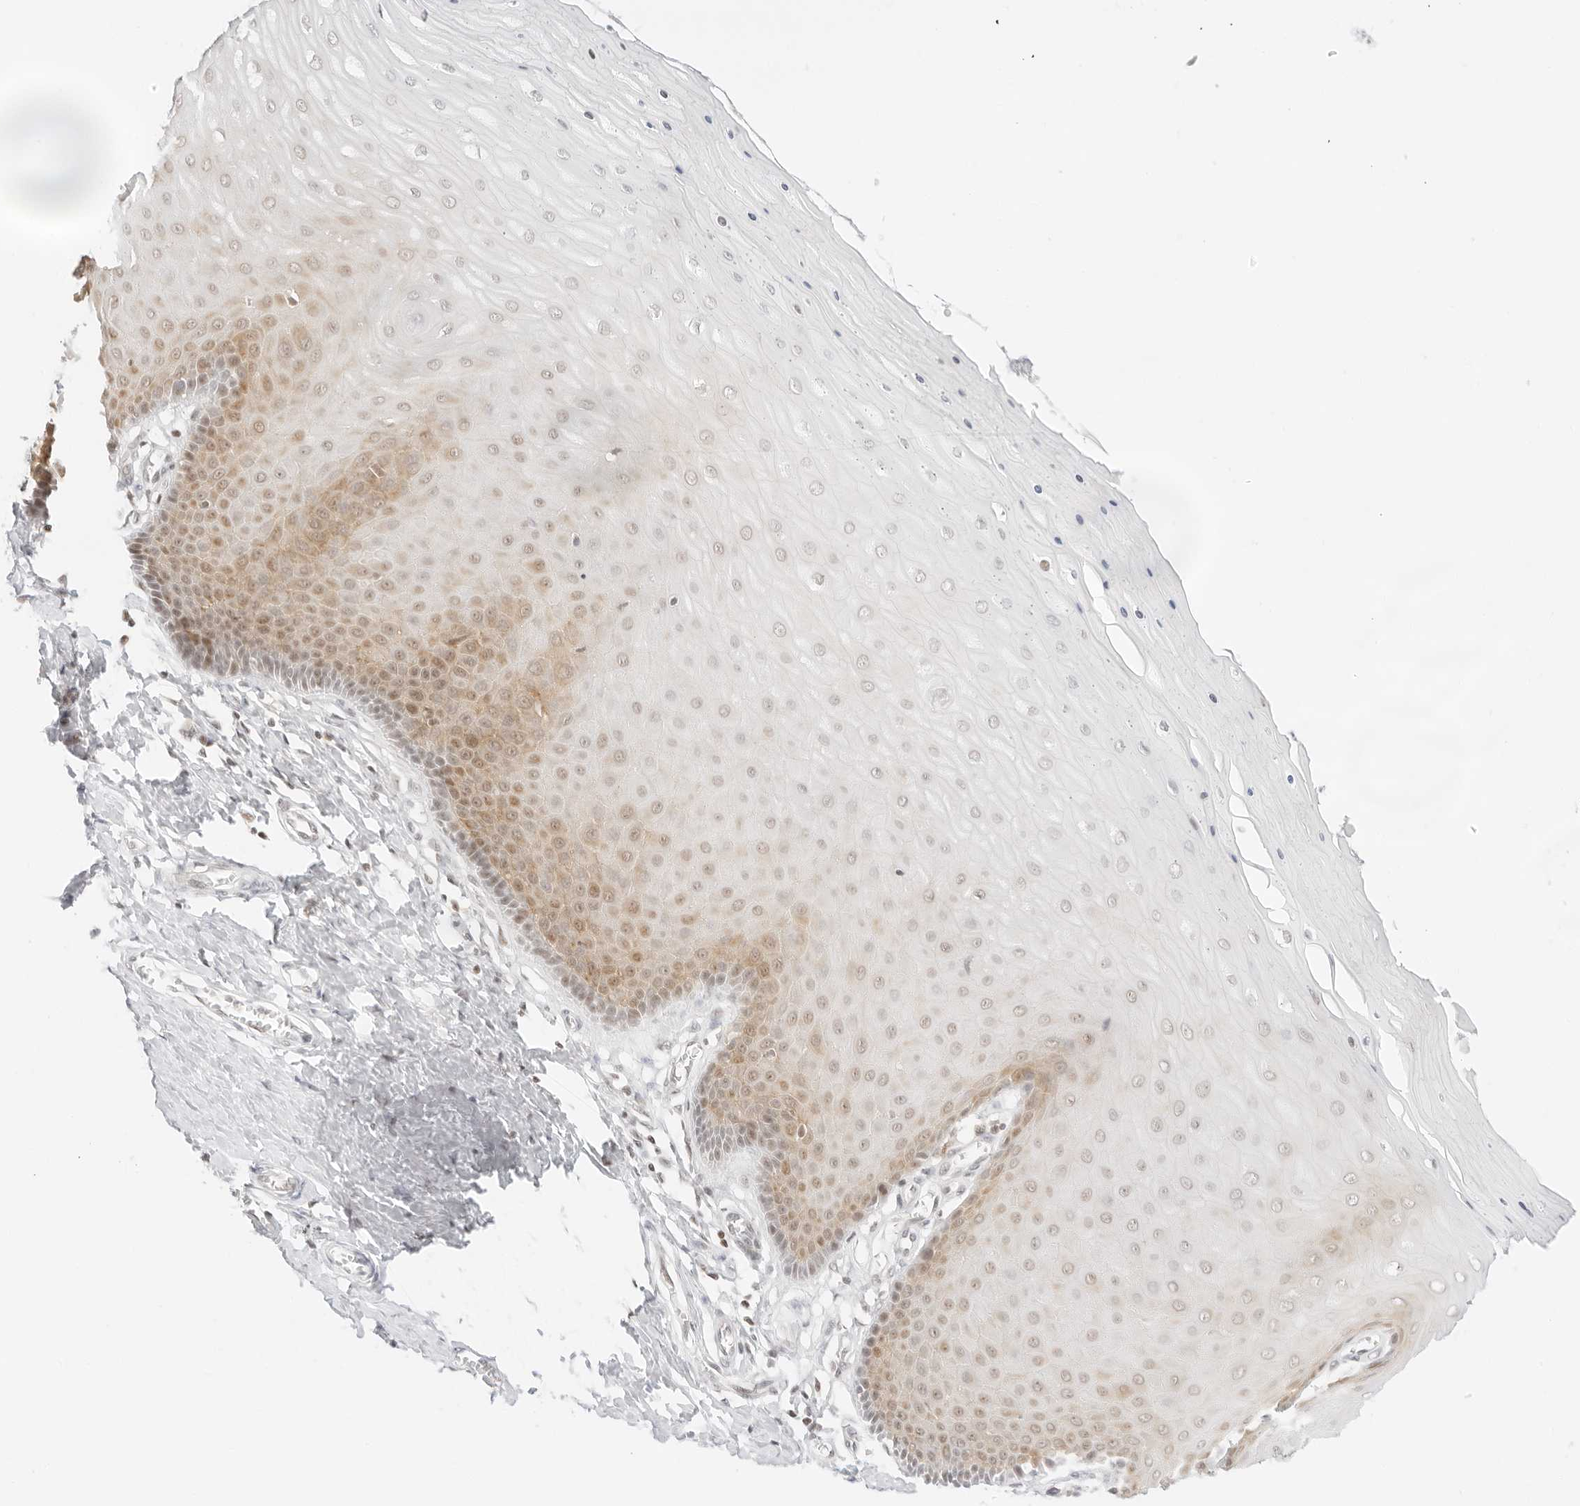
{"staining": {"intensity": "weak", "quantity": "25%-75%", "location": "nuclear"}, "tissue": "cervix", "cell_type": "Glandular cells", "image_type": "normal", "snomed": [{"axis": "morphology", "description": "Normal tissue, NOS"}, {"axis": "topography", "description": "Cervix"}], "caption": "Benign cervix demonstrates weak nuclear staining in approximately 25%-75% of glandular cells (Brightfield microscopy of DAB IHC at high magnification)..", "gene": "GNAS", "patient": {"sex": "female", "age": 55}}